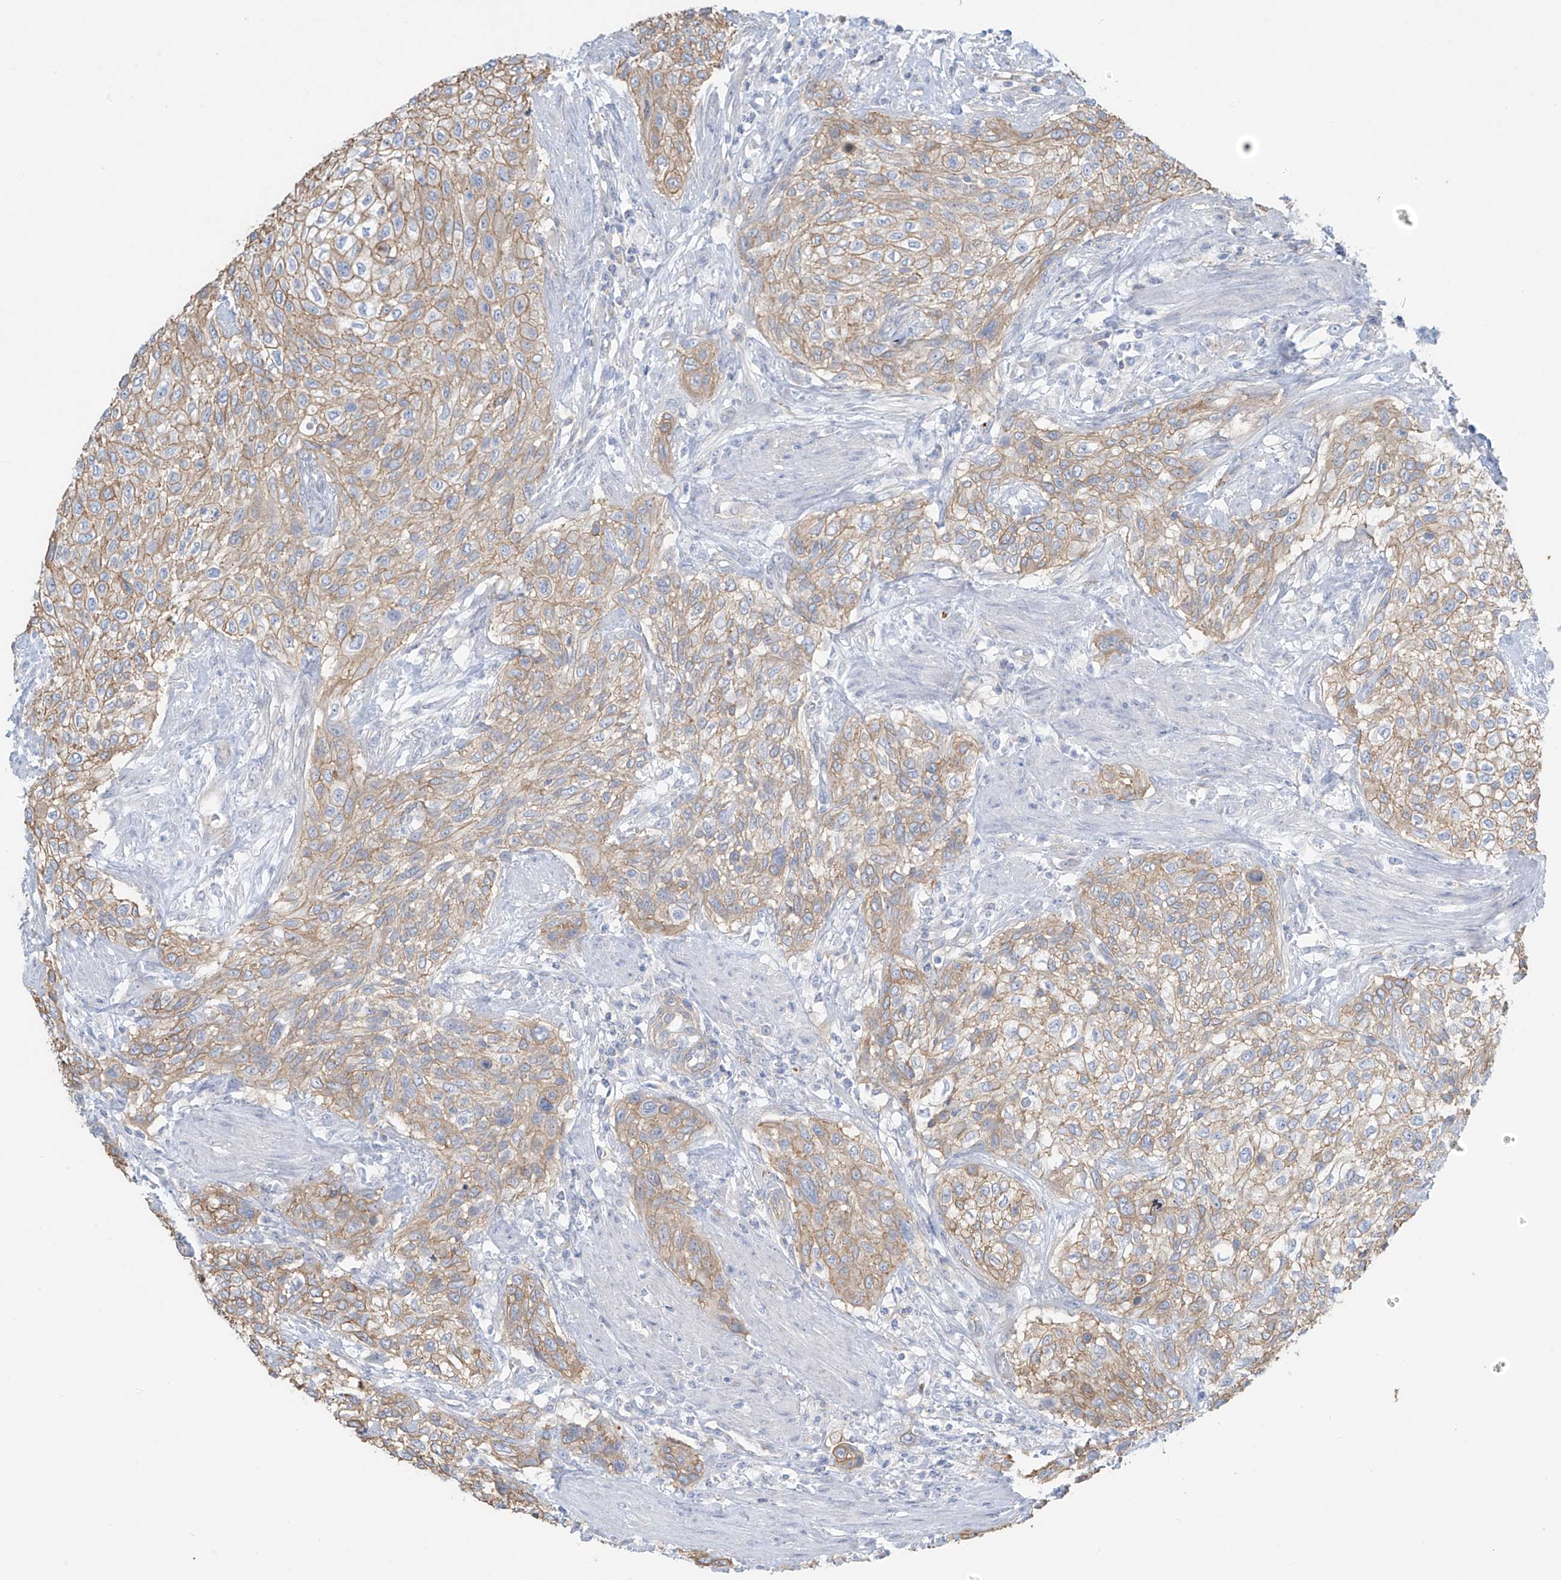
{"staining": {"intensity": "weak", "quantity": ">75%", "location": "cytoplasmic/membranous"}, "tissue": "urothelial cancer", "cell_type": "Tumor cells", "image_type": "cancer", "snomed": [{"axis": "morphology", "description": "Urothelial carcinoma, High grade"}, {"axis": "topography", "description": "Urinary bladder"}], "caption": "Protein positivity by IHC demonstrates weak cytoplasmic/membranous positivity in about >75% of tumor cells in urothelial carcinoma (high-grade).", "gene": "ZNF846", "patient": {"sex": "male", "age": 35}}